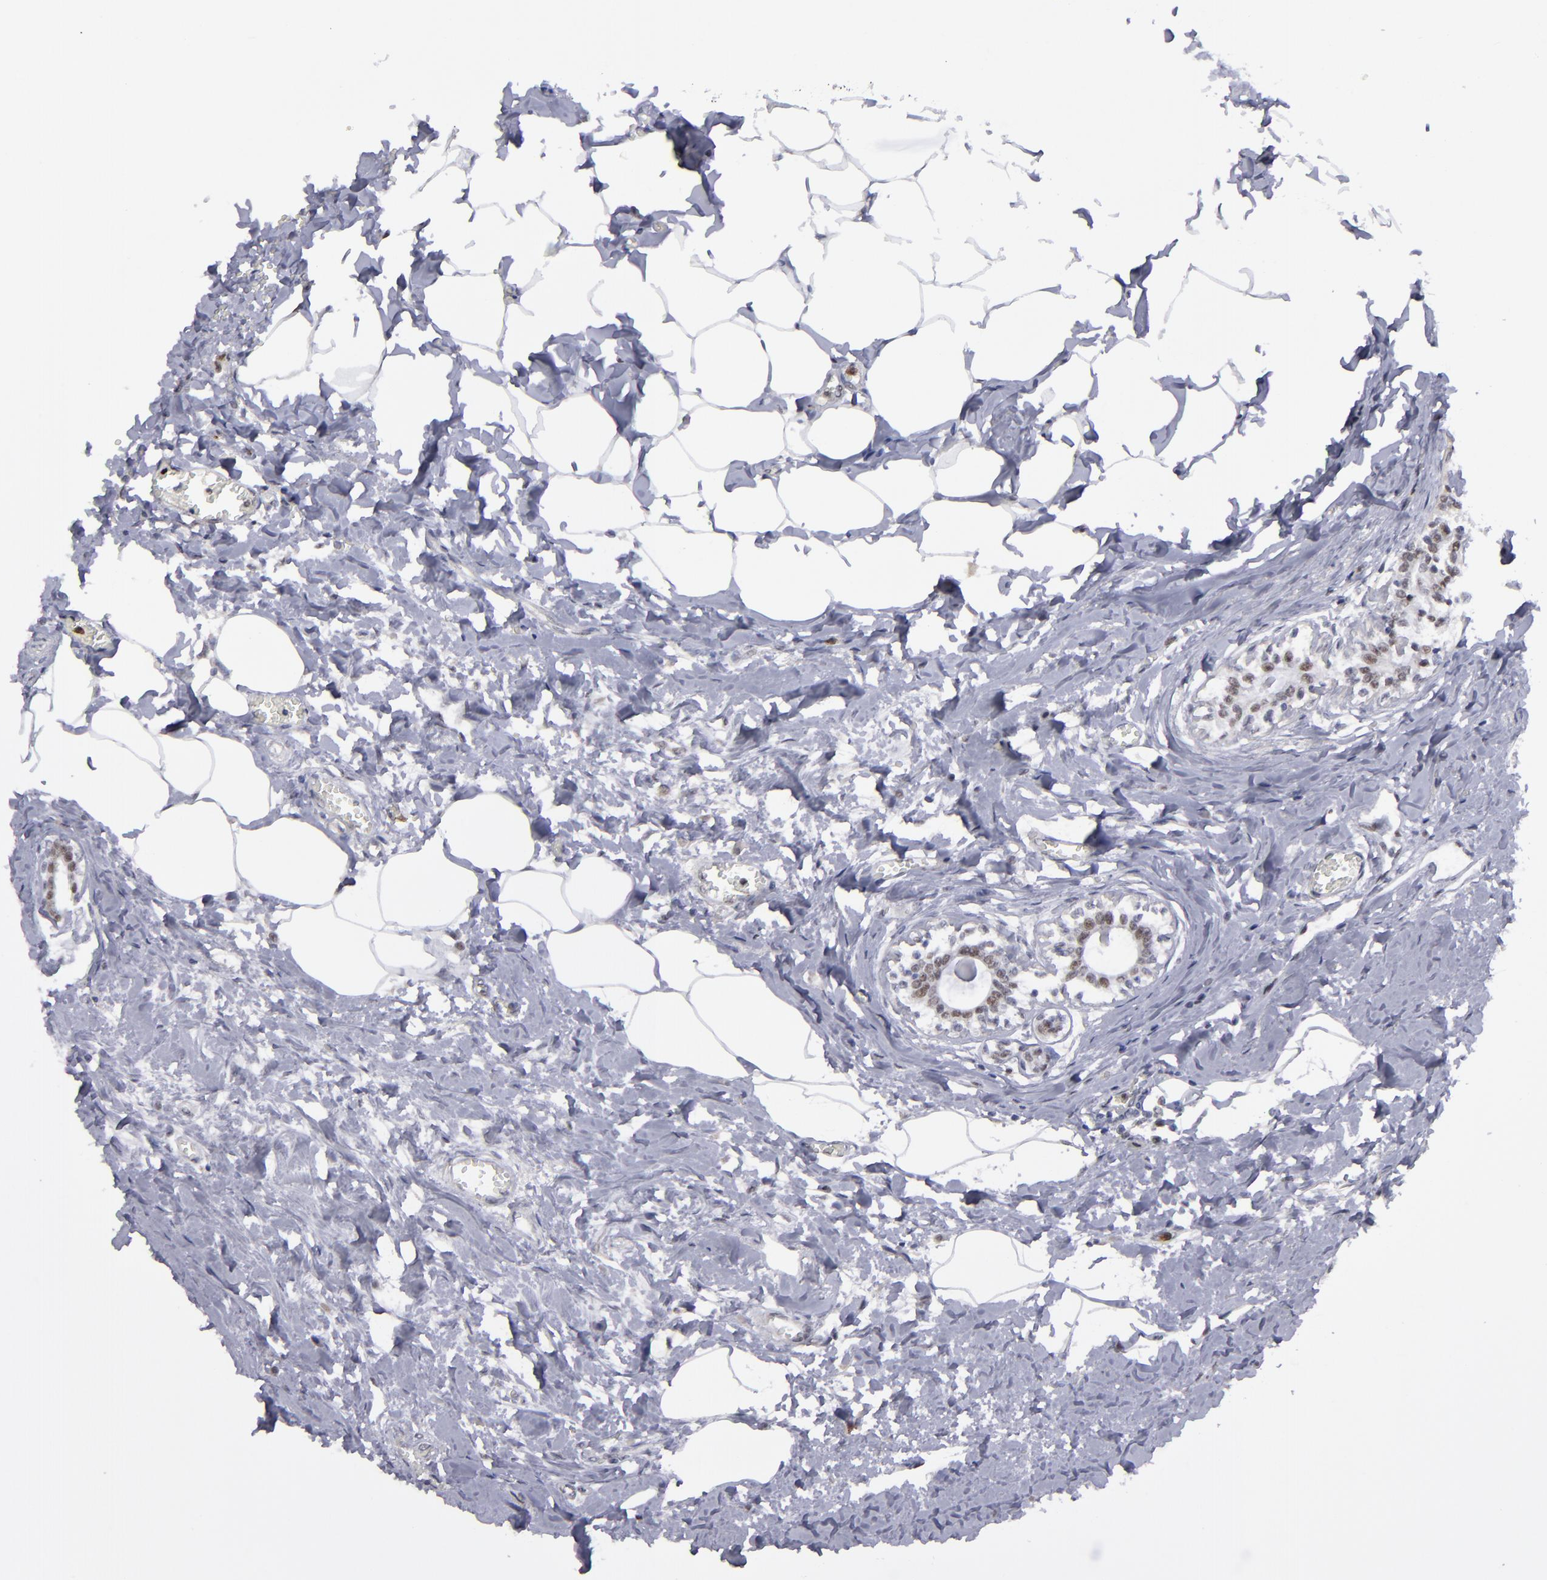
{"staining": {"intensity": "weak", "quantity": "25%-75%", "location": "nuclear"}, "tissue": "breast cancer", "cell_type": "Tumor cells", "image_type": "cancer", "snomed": [{"axis": "morphology", "description": "Lobular carcinoma"}, {"axis": "topography", "description": "Breast"}], "caption": "This is a histology image of immunohistochemistry staining of breast cancer (lobular carcinoma), which shows weak positivity in the nuclear of tumor cells.", "gene": "RREB1", "patient": {"sex": "female", "age": 51}}